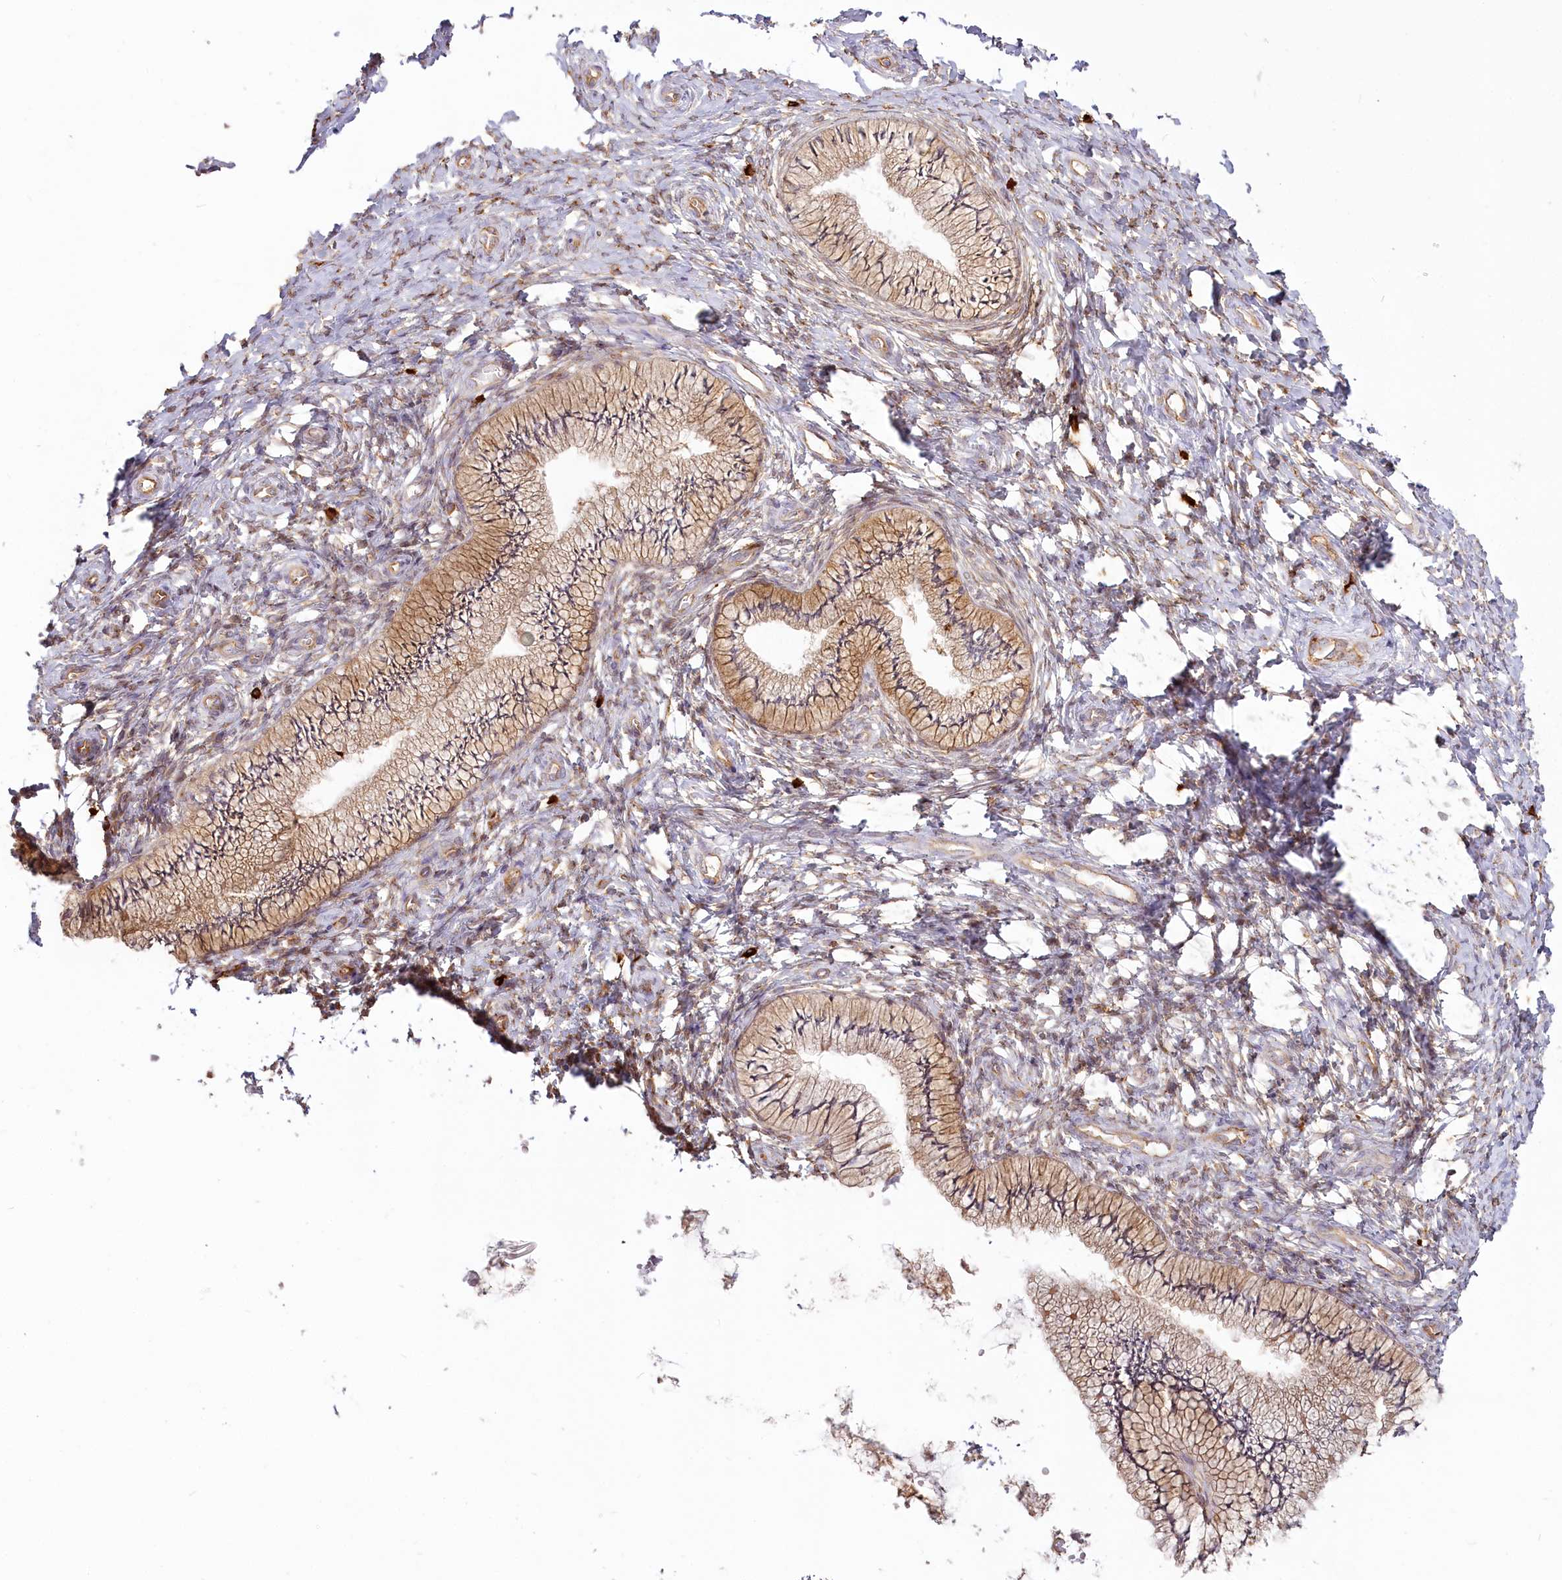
{"staining": {"intensity": "moderate", "quantity": ">75%", "location": "cytoplasmic/membranous"}, "tissue": "cervix", "cell_type": "Glandular cells", "image_type": "normal", "snomed": [{"axis": "morphology", "description": "Normal tissue, NOS"}, {"axis": "topography", "description": "Cervix"}], "caption": "This micrograph reveals immunohistochemistry (IHC) staining of benign human cervix, with medium moderate cytoplasmic/membranous staining in approximately >75% of glandular cells.", "gene": "HARS2", "patient": {"sex": "female", "age": 36}}